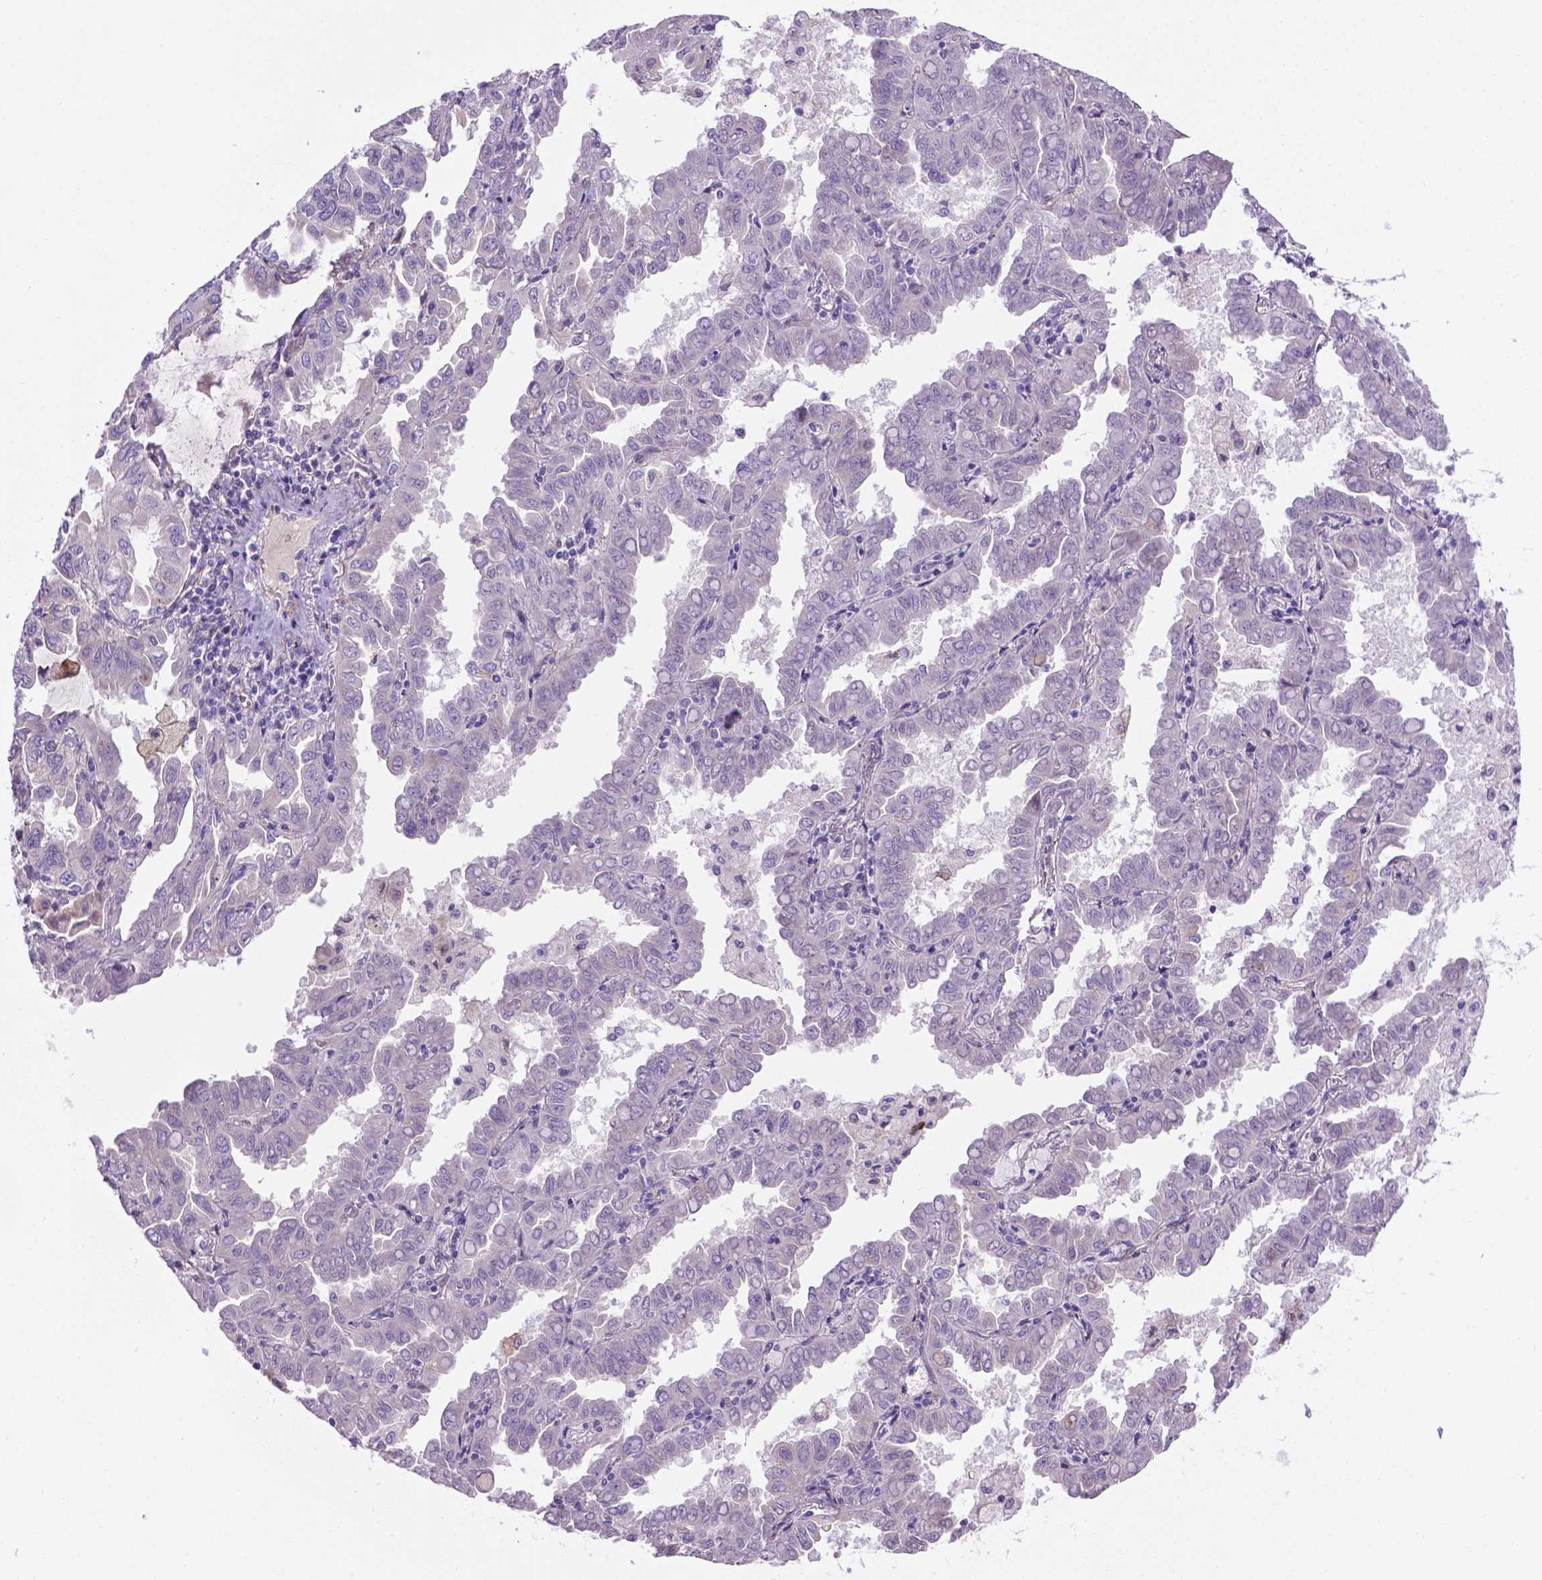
{"staining": {"intensity": "negative", "quantity": "none", "location": "none"}, "tissue": "lung cancer", "cell_type": "Tumor cells", "image_type": "cancer", "snomed": [{"axis": "morphology", "description": "Adenocarcinoma, NOS"}, {"axis": "topography", "description": "Lung"}], "caption": "This is an IHC photomicrograph of human lung cancer. There is no positivity in tumor cells.", "gene": "CCER2", "patient": {"sex": "male", "age": 64}}